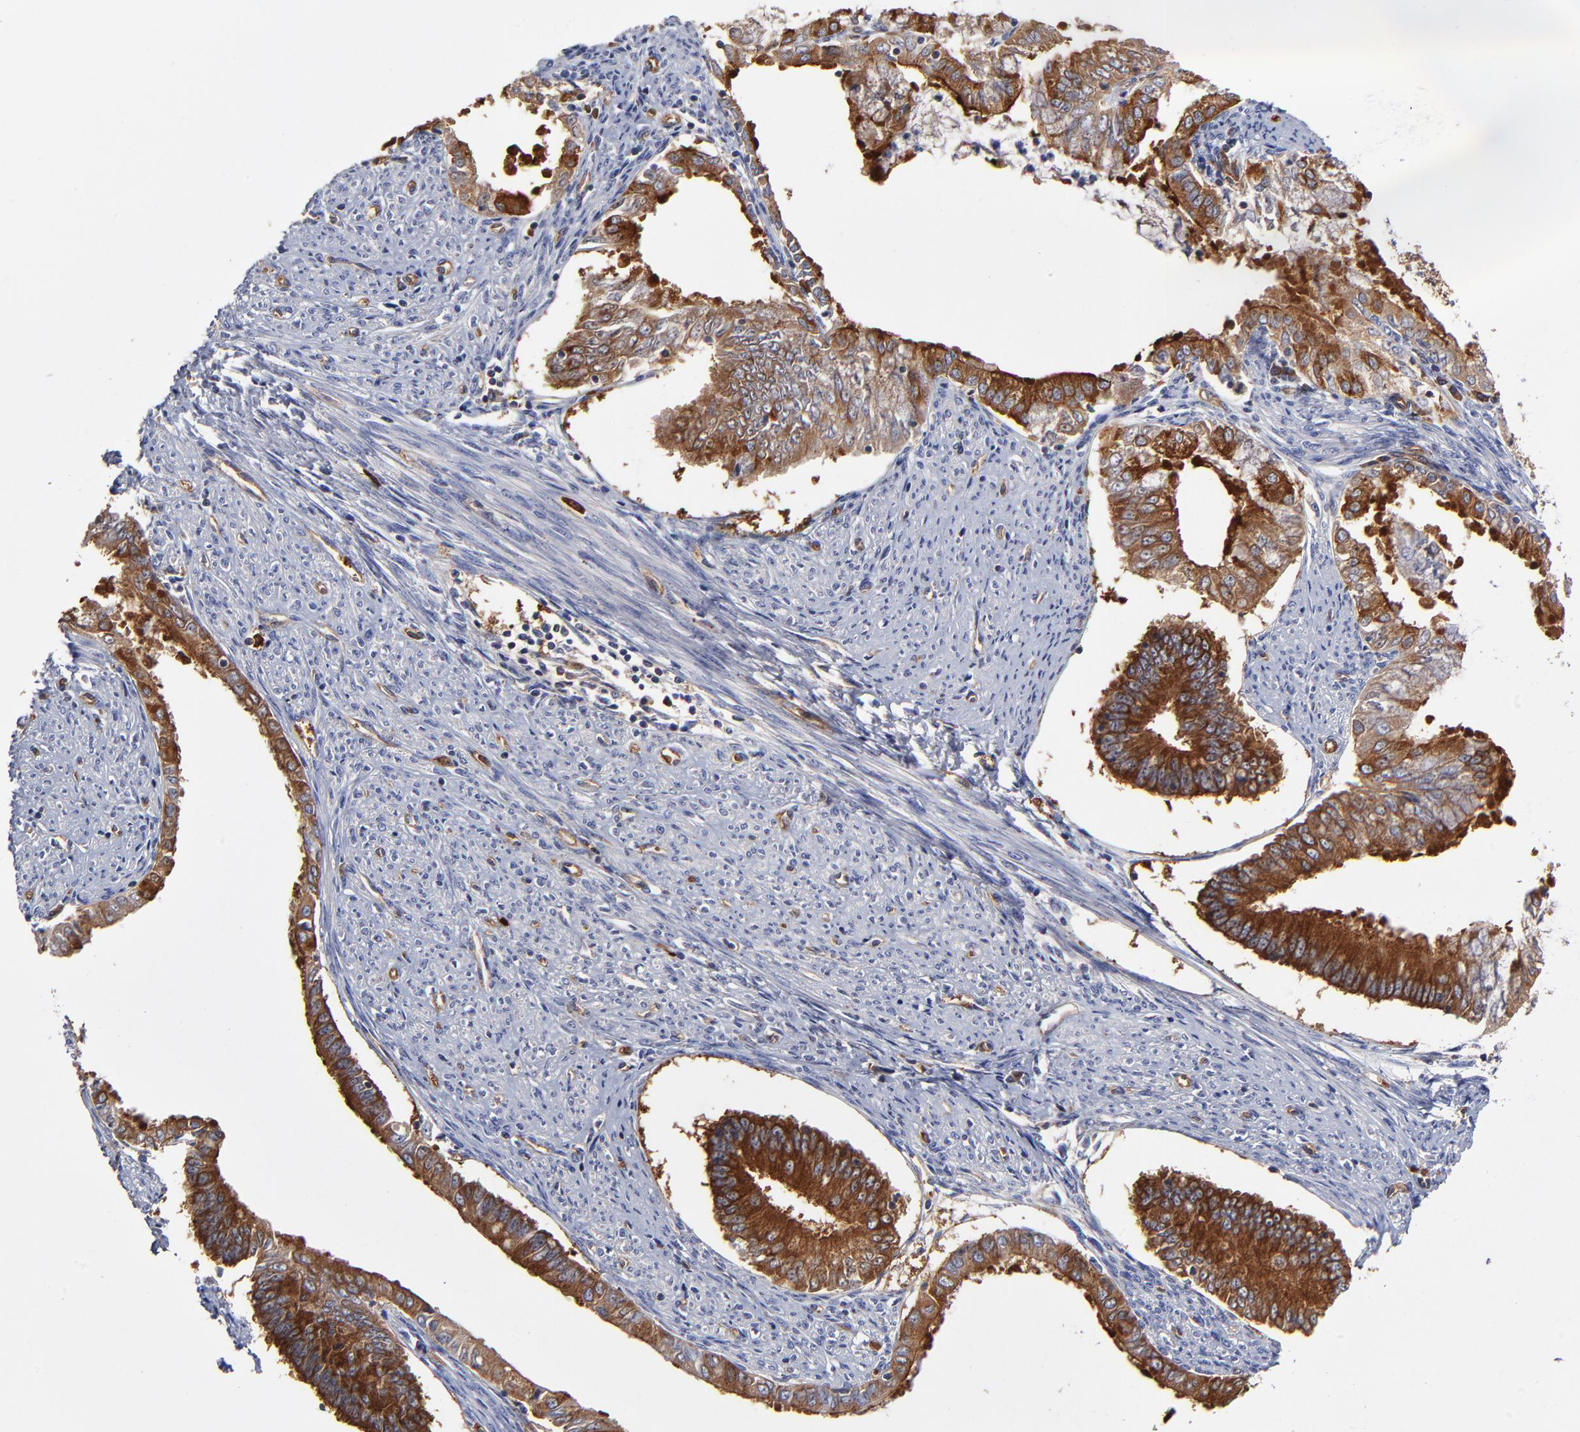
{"staining": {"intensity": "strong", "quantity": ">75%", "location": "cytoplasmic/membranous"}, "tissue": "endometrial cancer", "cell_type": "Tumor cells", "image_type": "cancer", "snomed": [{"axis": "morphology", "description": "Adenocarcinoma, NOS"}, {"axis": "topography", "description": "Endometrium"}], "caption": "This image demonstrates IHC staining of endometrial cancer, with high strong cytoplasmic/membranous expression in approximately >75% of tumor cells.", "gene": "CD2AP", "patient": {"sex": "female", "age": 76}}